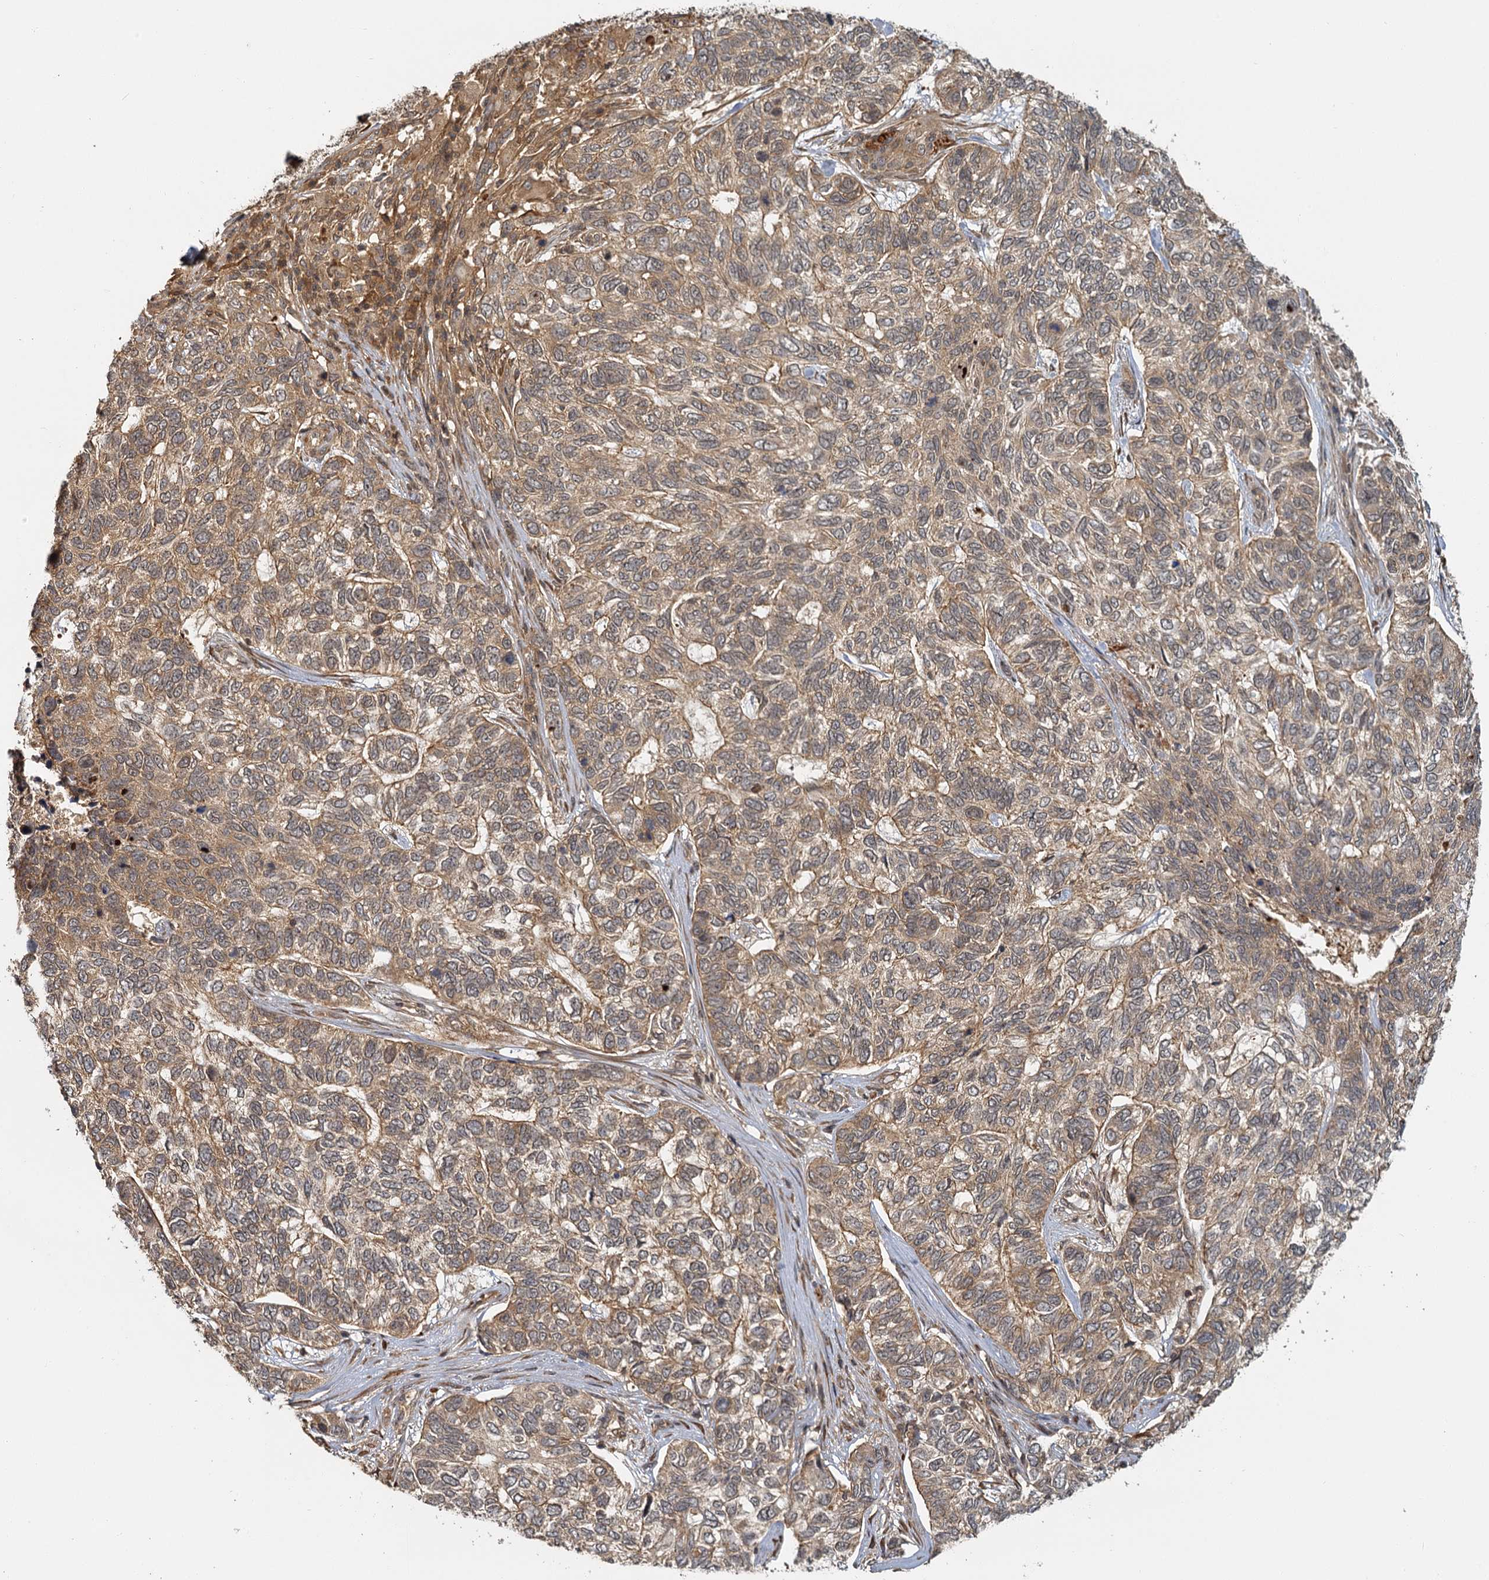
{"staining": {"intensity": "moderate", "quantity": "25%-75%", "location": "cytoplasmic/membranous"}, "tissue": "skin cancer", "cell_type": "Tumor cells", "image_type": "cancer", "snomed": [{"axis": "morphology", "description": "Basal cell carcinoma"}, {"axis": "topography", "description": "Skin"}], "caption": "Immunohistochemical staining of human skin basal cell carcinoma exhibits medium levels of moderate cytoplasmic/membranous positivity in about 25%-75% of tumor cells.", "gene": "ZNF549", "patient": {"sex": "female", "age": 65}}